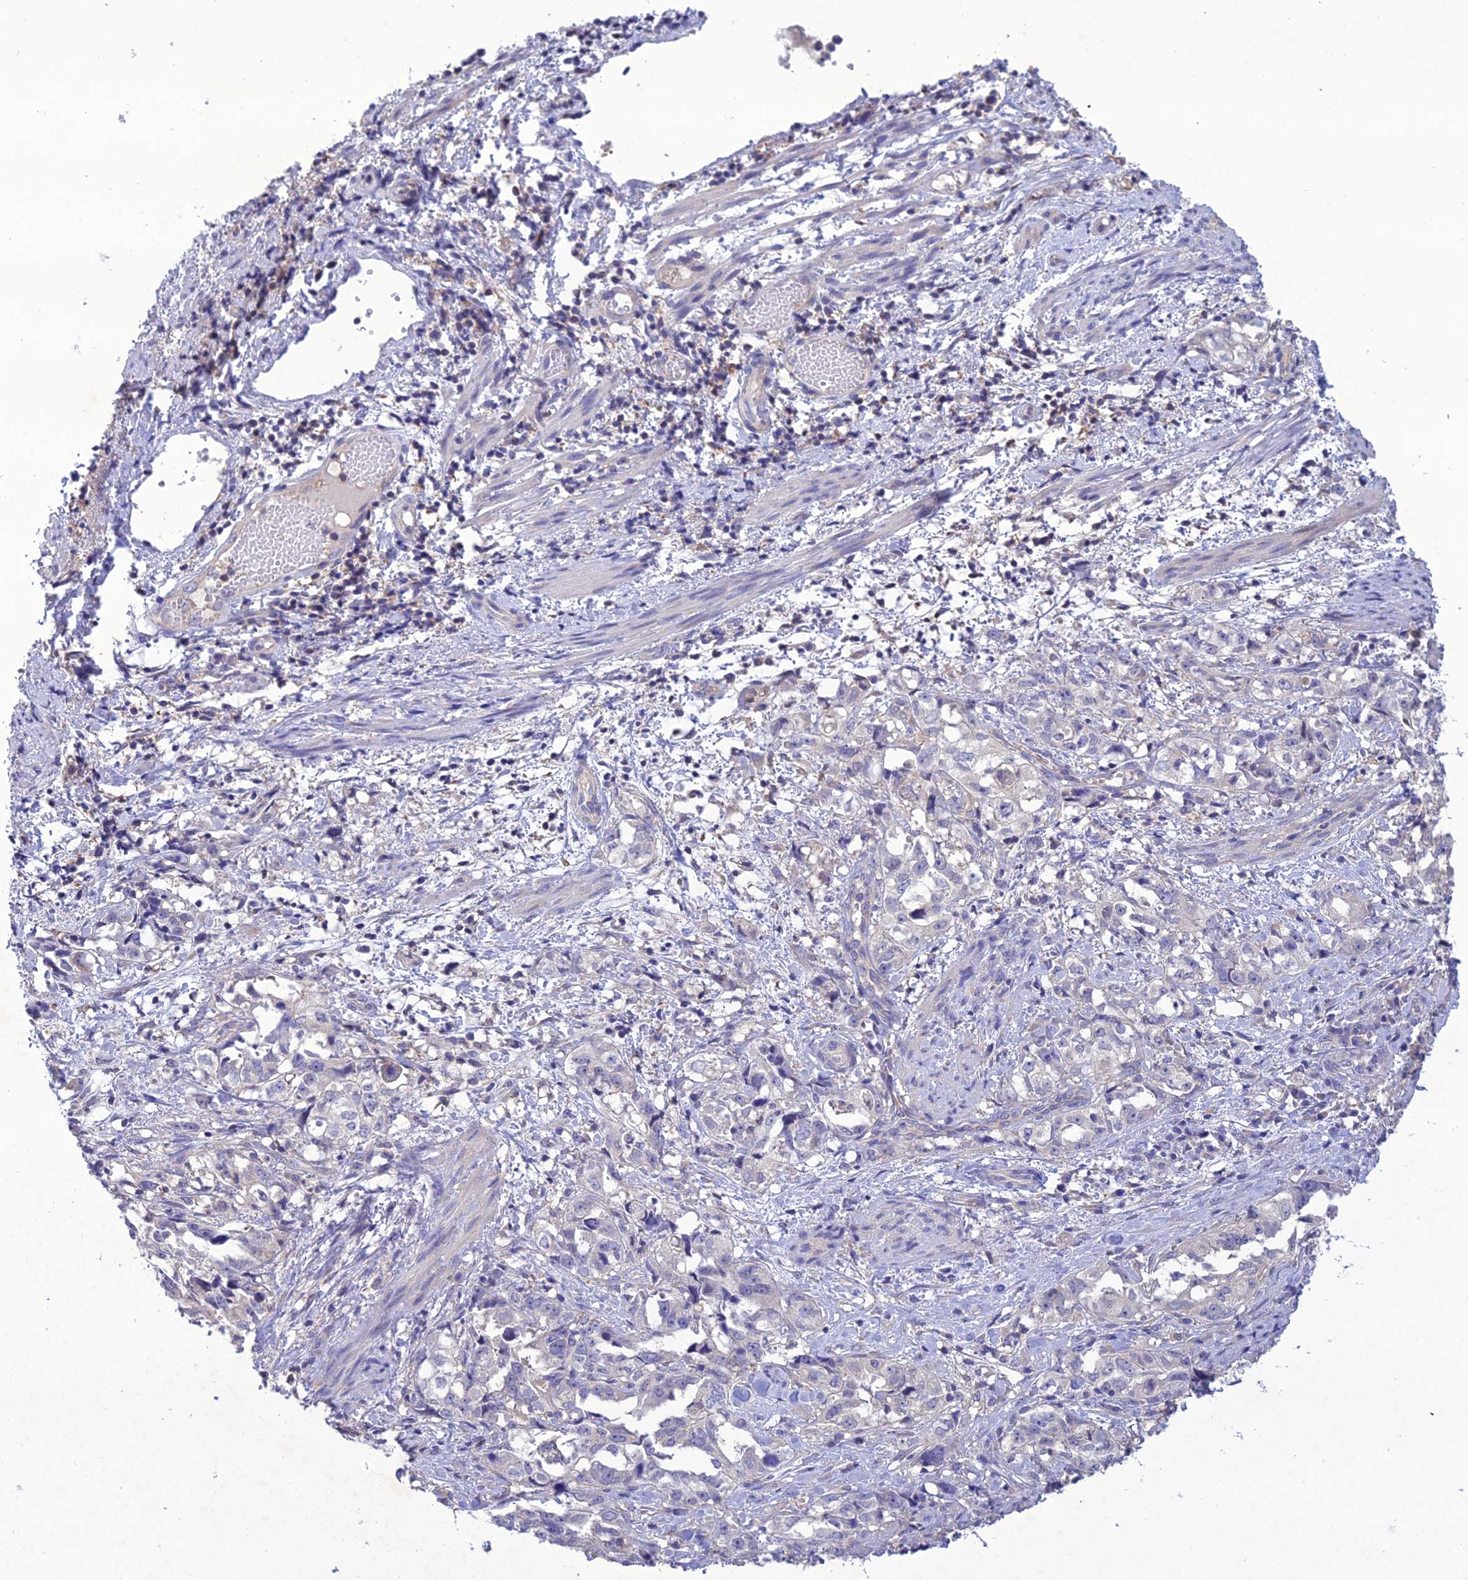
{"staining": {"intensity": "negative", "quantity": "none", "location": "none"}, "tissue": "endometrial cancer", "cell_type": "Tumor cells", "image_type": "cancer", "snomed": [{"axis": "morphology", "description": "Adenocarcinoma, NOS"}, {"axis": "topography", "description": "Endometrium"}], "caption": "Human adenocarcinoma (endometrial) stained for a protein using immunohistochemistry exhibits no positivity in tumor cells.", "gene": "SNX24", "patient": {"sex": "female", "age": 65}}